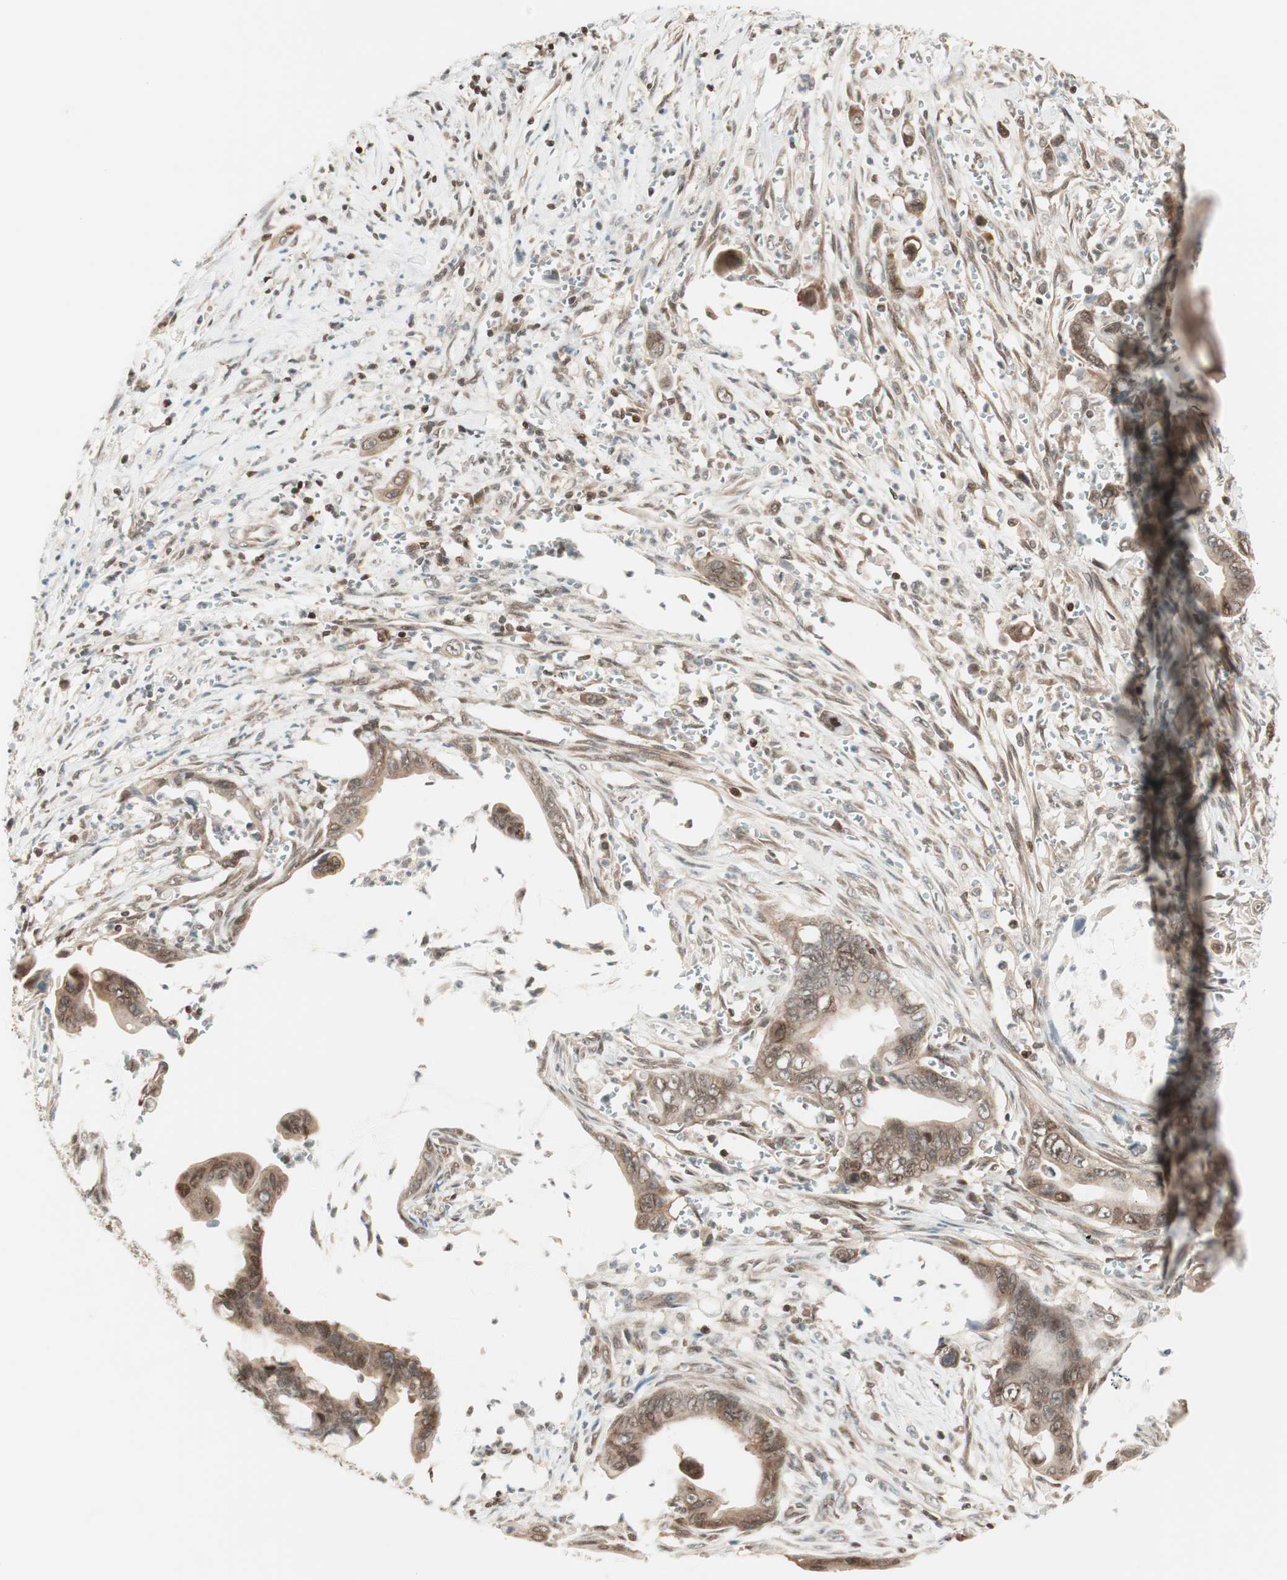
{"staining": {"intensity": "moderate", "quantity": ">75%", "location": "cytoplasmic/membranous"}, "tissue": "pancreatic cancer", "cell_type": "Tumor cells", "image_type": "cancer", "snomed": [{"axis": "morphology", "description": "Adenocarcinoma, NOS"}, {"axis": "topography", "description": "Pancreas"}], "caption": "Immunohistochemistry (IHC) micrograph of pancreatic cancer (adenocarcinoma) stained for a protein (brown), which demonstrates medium levels of moderate cytoplasmic/membranous staining in approximately >75% of tumor cells.", "gene": "UBE2I", "patient": {"sex": "male", "age": 59}}